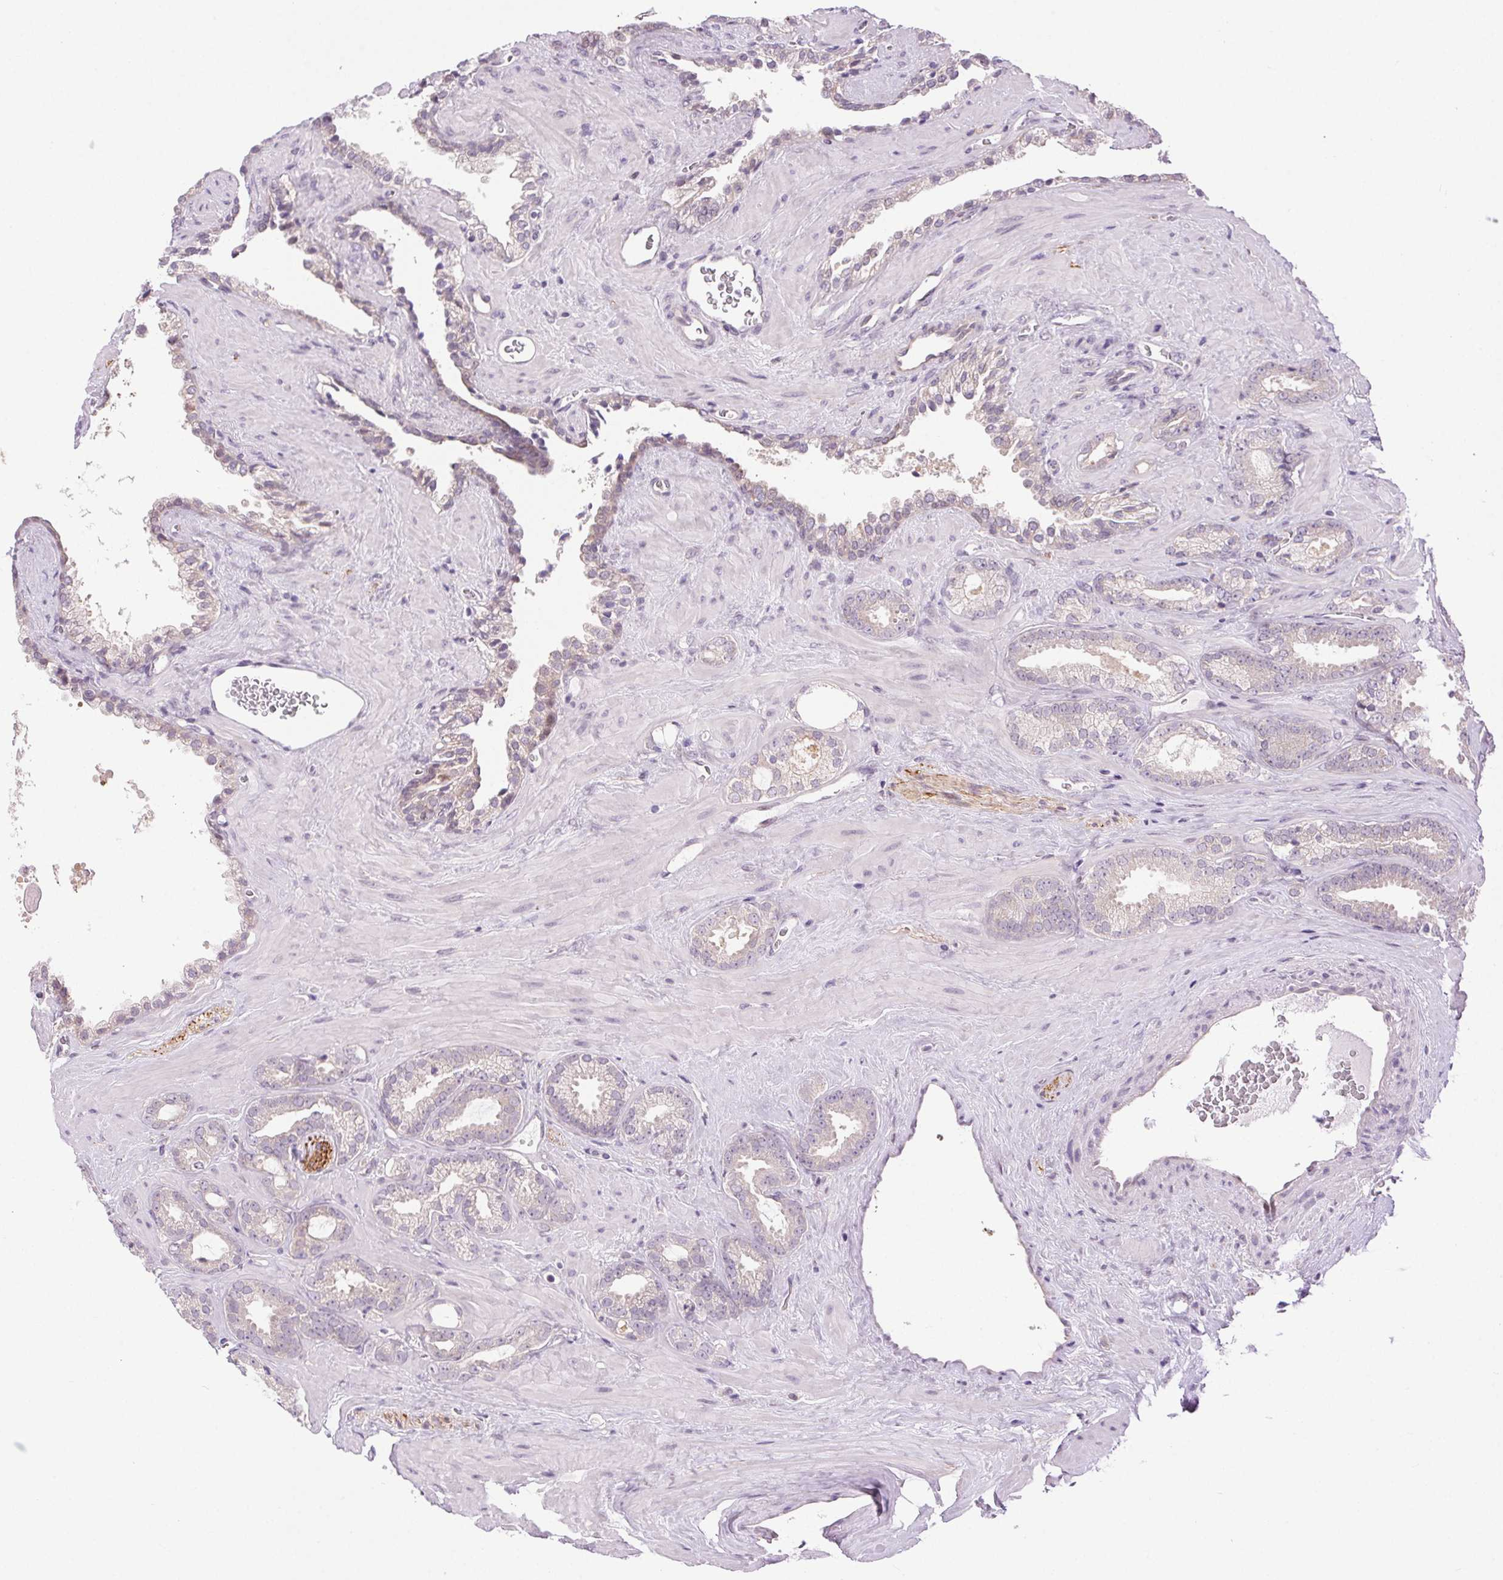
{"staining": {"intensity": "negative", "quantity": "none", "location": "none"}, "tissue": "prostate cancer", "cell_type": "Tumor cells", "image_type": "cancer", "snomed": [{"axis": "morphology", "description": "Adenocarcinoma, Low grade"}, {"axis": "topography", "description": "Prostate"}], "caption": "Immunohistochemical staining of human prostate cancer (low-grade adenocarcinoma) reveals no significant expression in tumor cells.", "gene": "SYT11", "patient": {"sex": "male", "age": 62}}